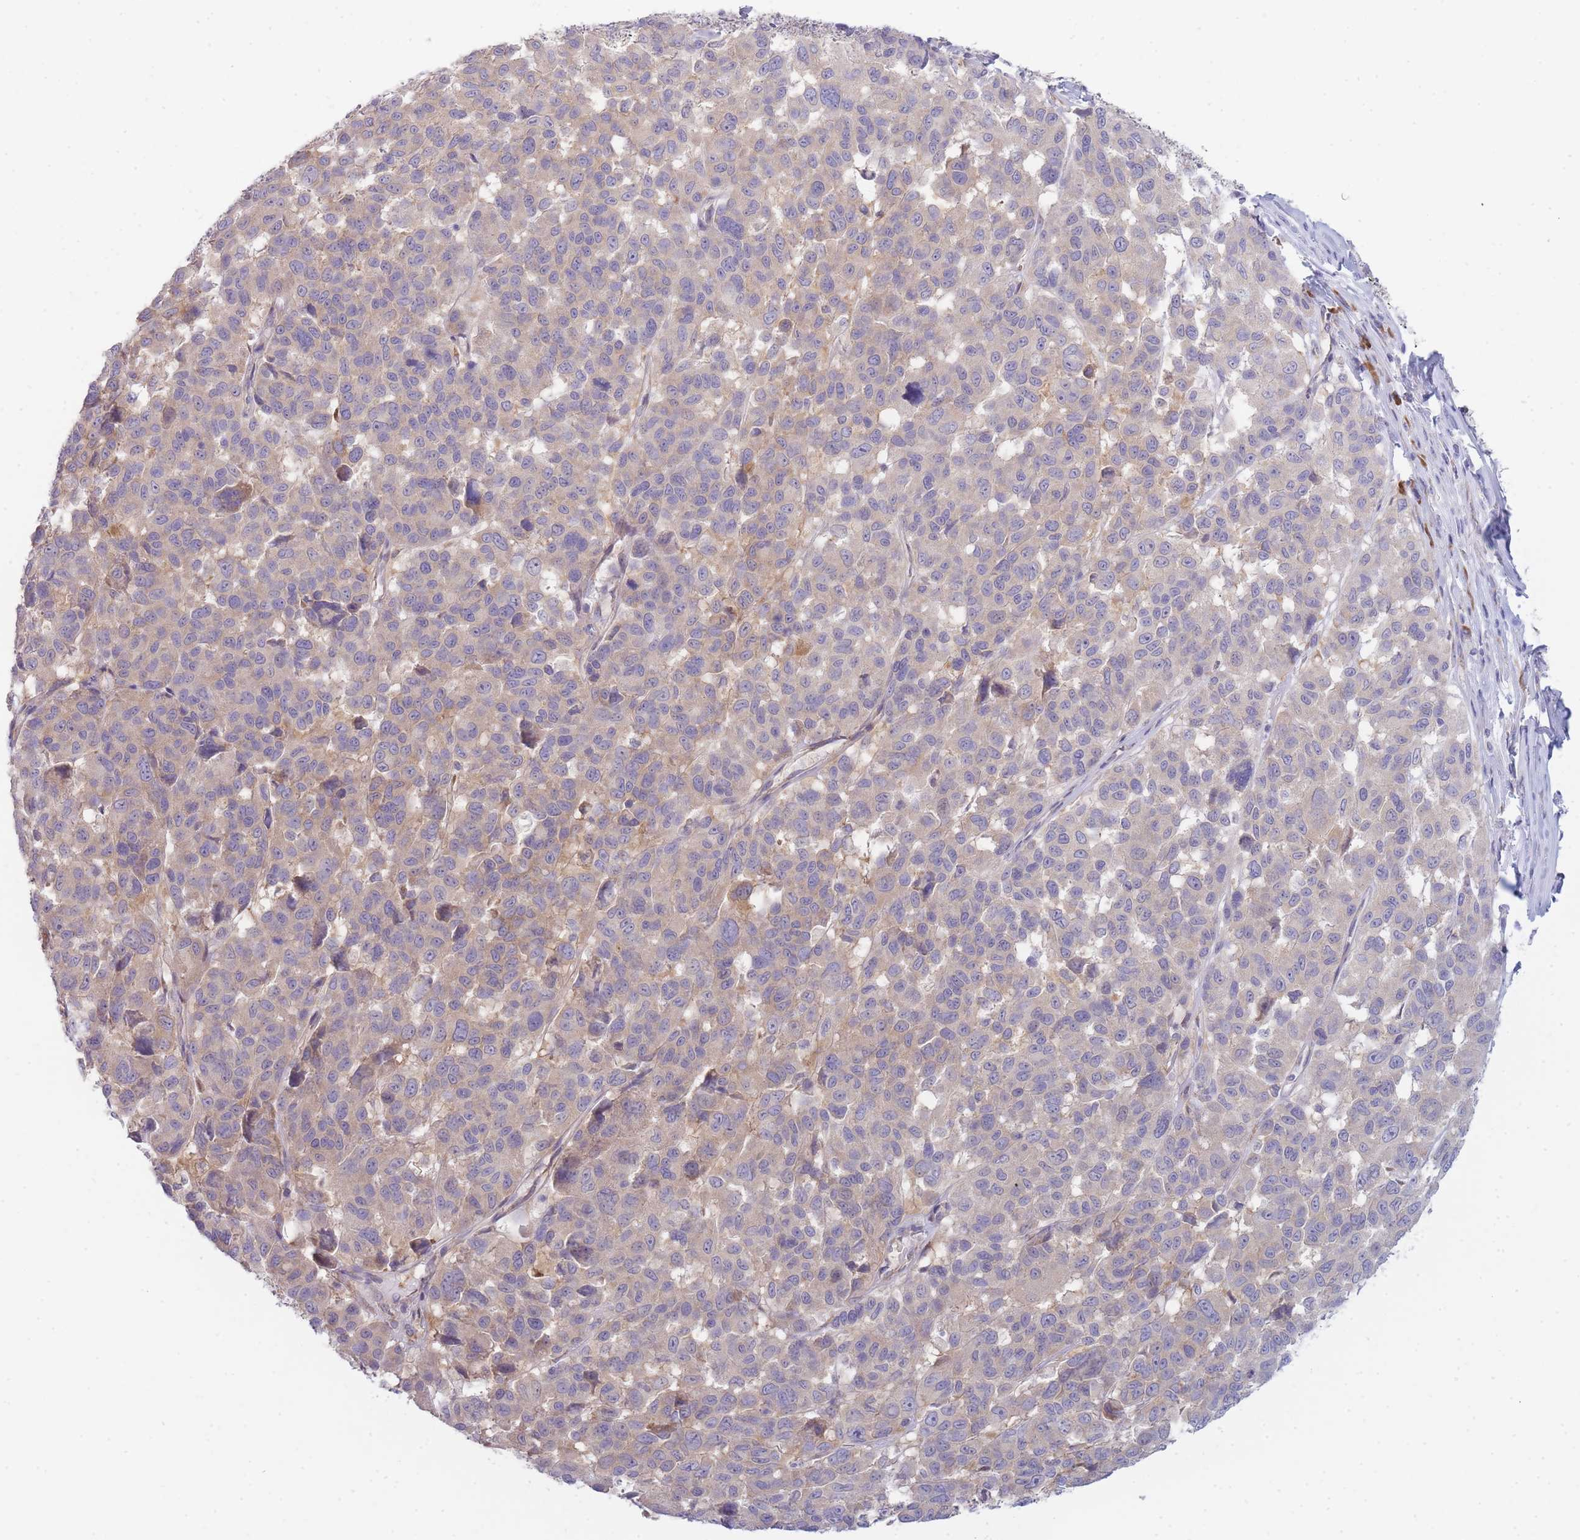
{"staining": {"intensity": "weak", "quantity": "25%-75%", "location": "cytoplasmic/membranous"}, "tissue": "melanoma", "cell_type": "Tumor cells", "image_type": "cancer", "snomed": [{"axis": "morphology", "description": "Malignant melanoma, NOS"}, {"axis": "topography", "description": "Skin"}], "caption": "Human melanoma stained with a brown dye exhibits weak cytoplasmic/membranous positive expression in about 25%-75% of tumor cells.", "gene": "OR5L2", "patient": {"sex": "female", "age": 66}}